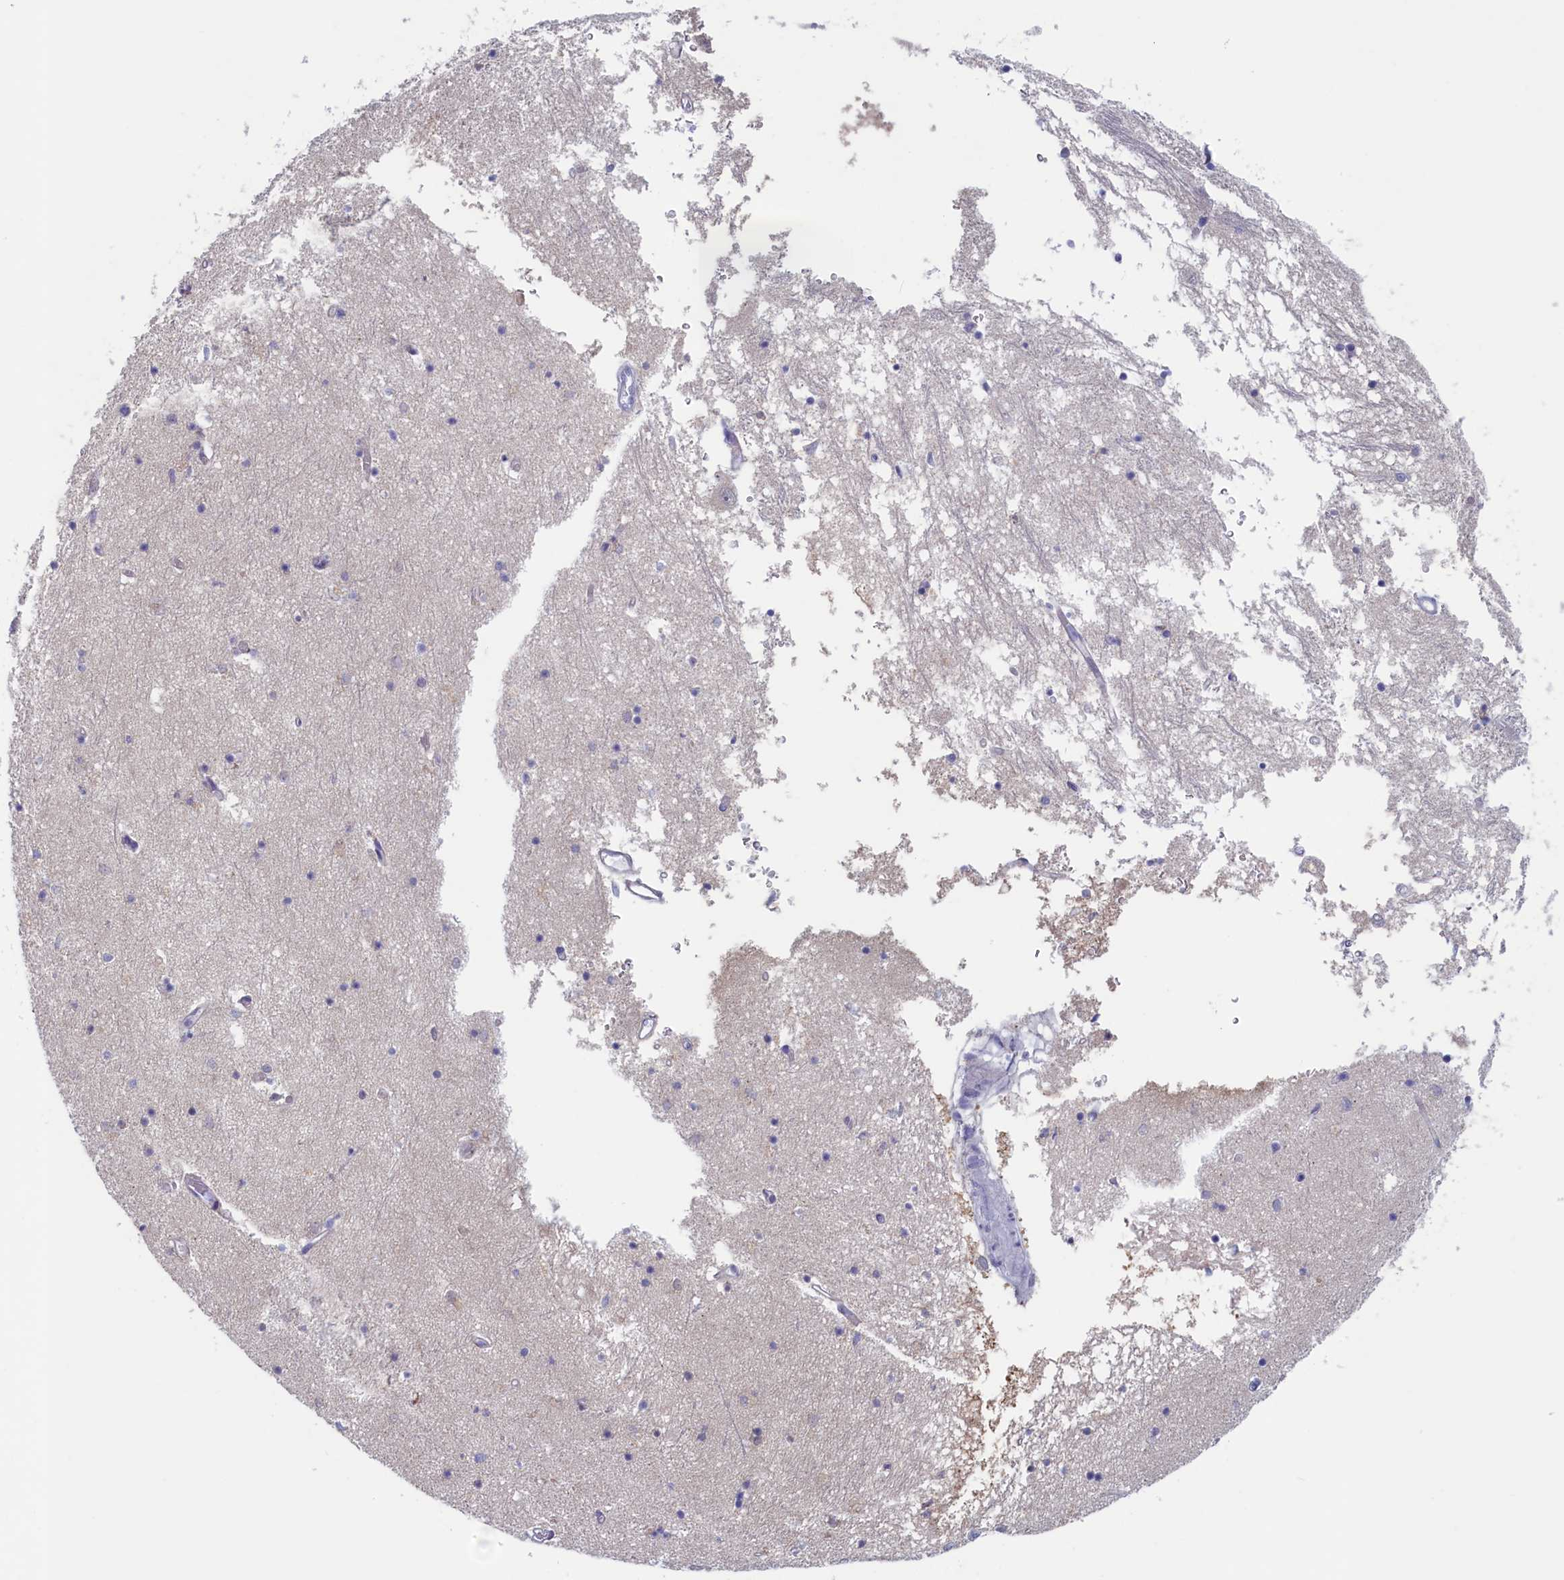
{"staining": {"intensity": "negative", "quantity": "none", "location": "none"}, "tissue": "hippocampus", "cell_type": "Glial cells", "image_type": "normal", "snomed": [{"axis": "morphology", "description": "Normal tissue, NOS"}, {"axis": "topography", "description": "Hippocampus"}], "caption": "Immunohistochemical staining of normal hippocampus shows no significant staining in glial cells. (DAB immunohistochemistry (IHC) with hematoxylin counter stain).", "gene": "WDR76", "patient": {"sex": "male", "age": 70}}